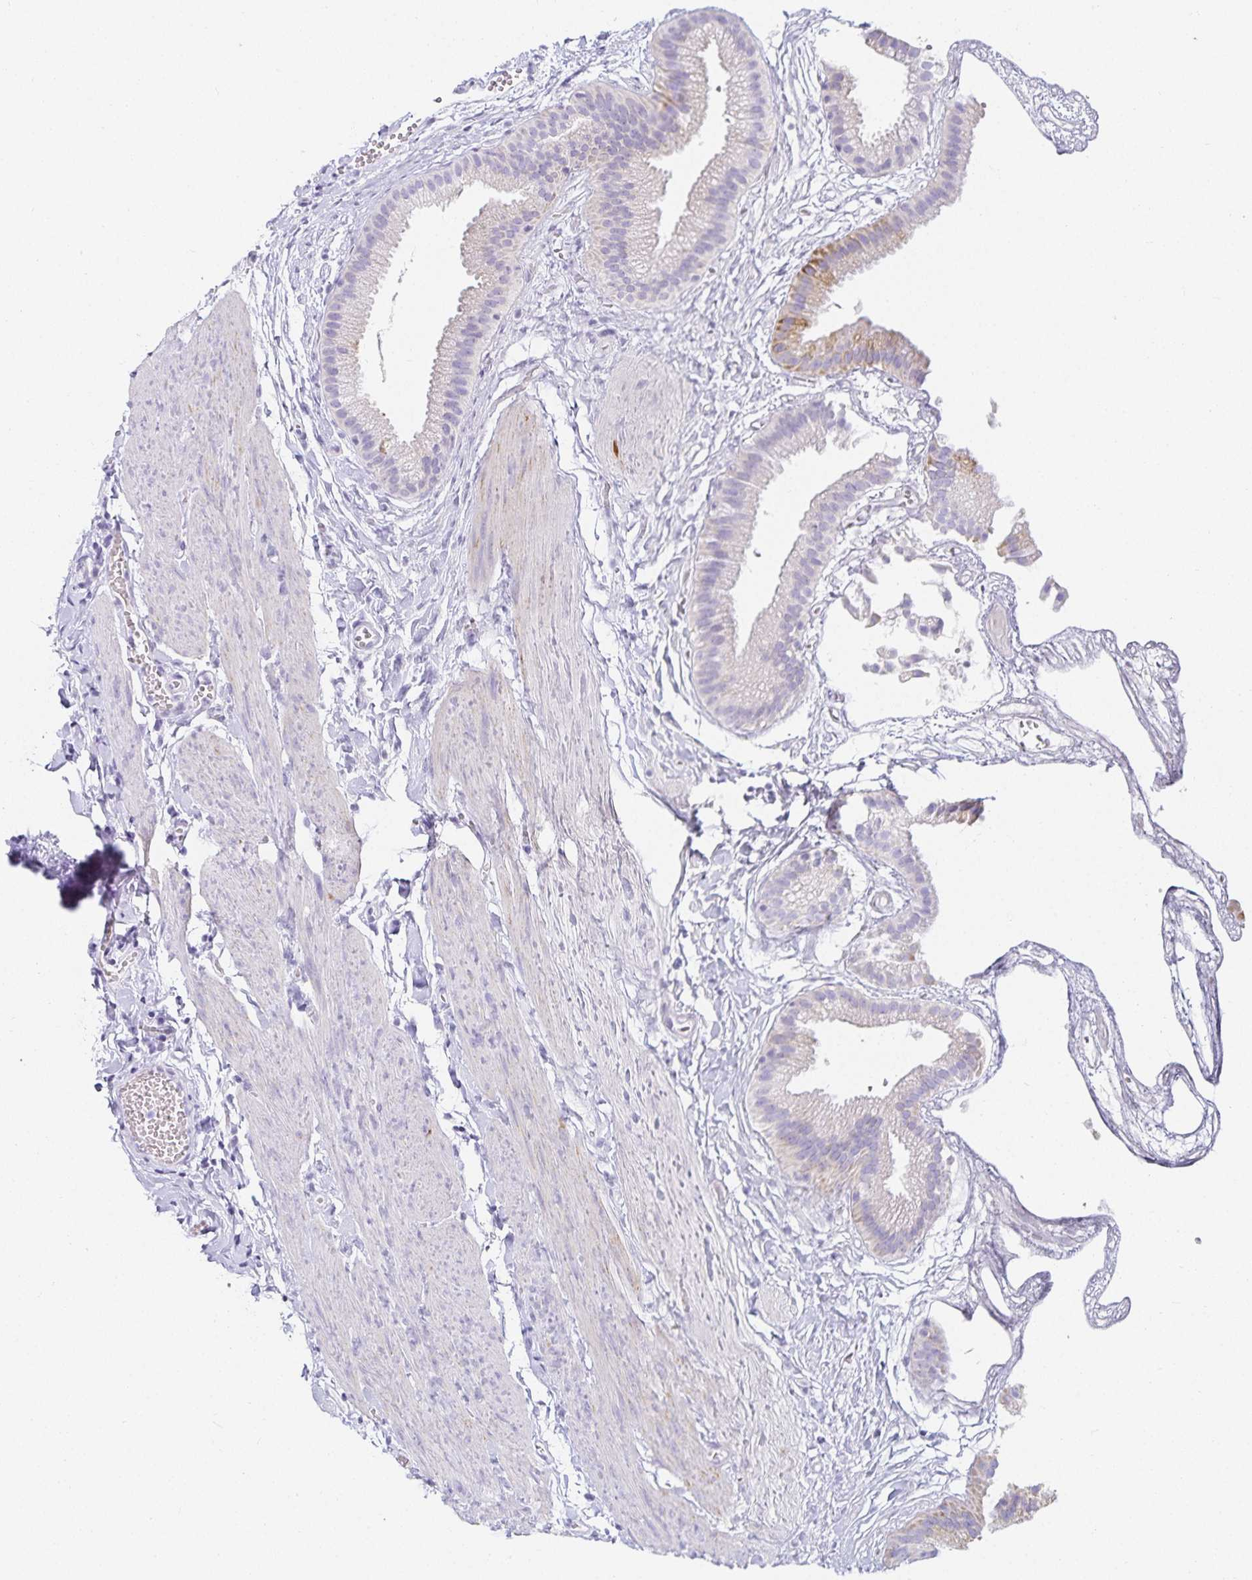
{"staining": {"intensity": "moderate", "quantity": "<25%", "location": "cytoplasmic/membranous"}, "tissue": "gallbladder", "cell_type": "Glandular cells", "image_type": "normal", "snomed": [{"axis": "morphology", "description": "Normal tissue, NOS"}, {"axis": "topography", "description": "Gallbladder"}], "caption": "Immunohistochemistry (IHC) photomicrograph of benign human gallbladder stained for a protein (brown), which reveals low levels of moderate cytoplasmic/membranous positivity in approximately <25% of glandular cells.", "gene": "GP2", "patient": {"sex": "female", "age": 63}}